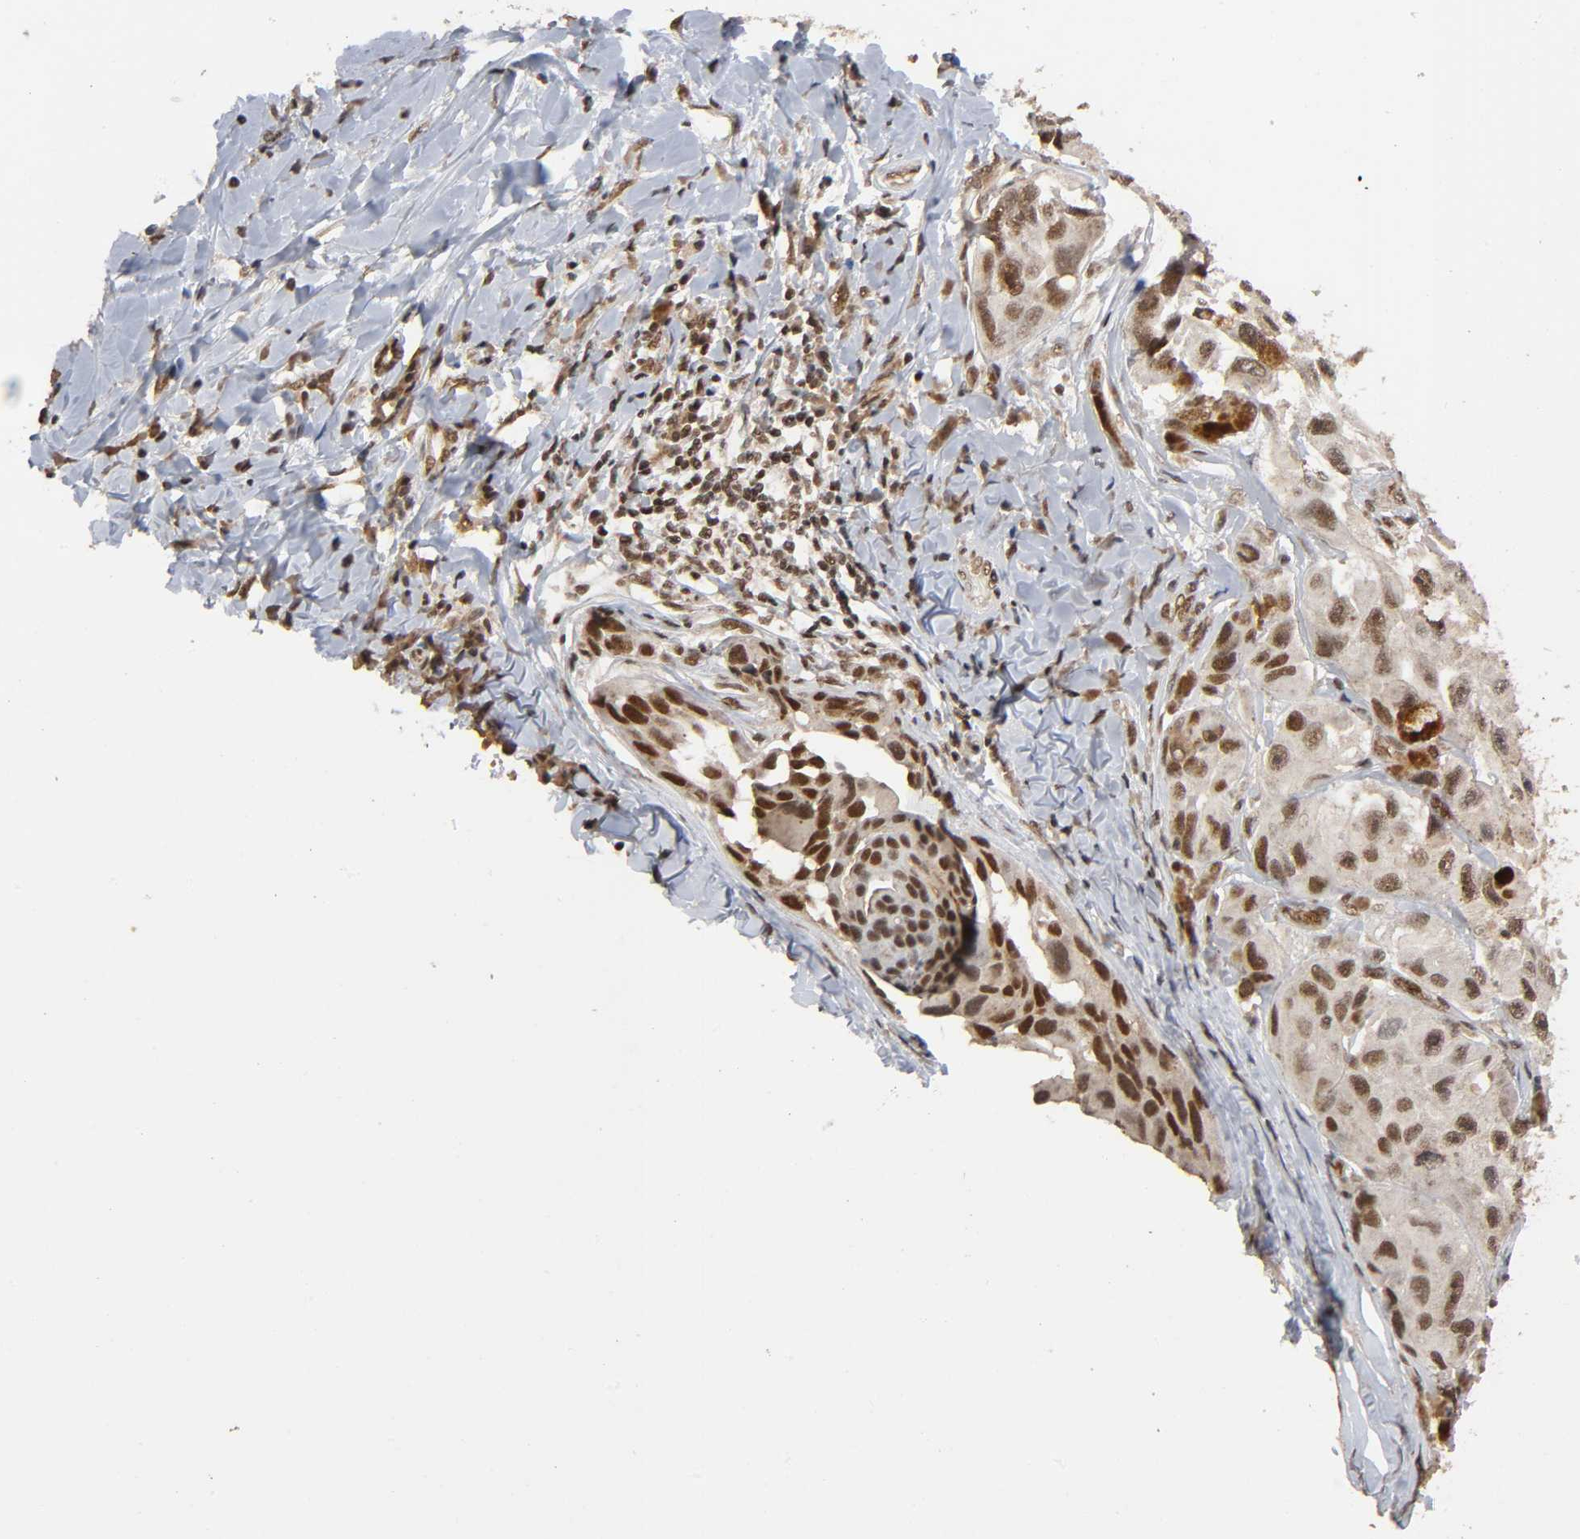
{"staining": {"intensity": "strong", "quantity": "25%-75%", "location": "cytoplasmic/membranous,nuclear"}, "tissue": "melanoma", "cell_type": "Tumor cells", "image_type": "cancer", "snomed": [{"axis": "morphology", "description": "Malignant melanoma, NOS"}, {"axis": "topography", "description": "Skin"}], "caption": "Approximately 25%-75% of tumor cells in melanoma reveal strong cytoplasmic/membranous and nuclear protein expression as visualized by brown immunohistochemical staining.", "gene": "ZNF384", "patient": {"sex": "female", "age": 73}}